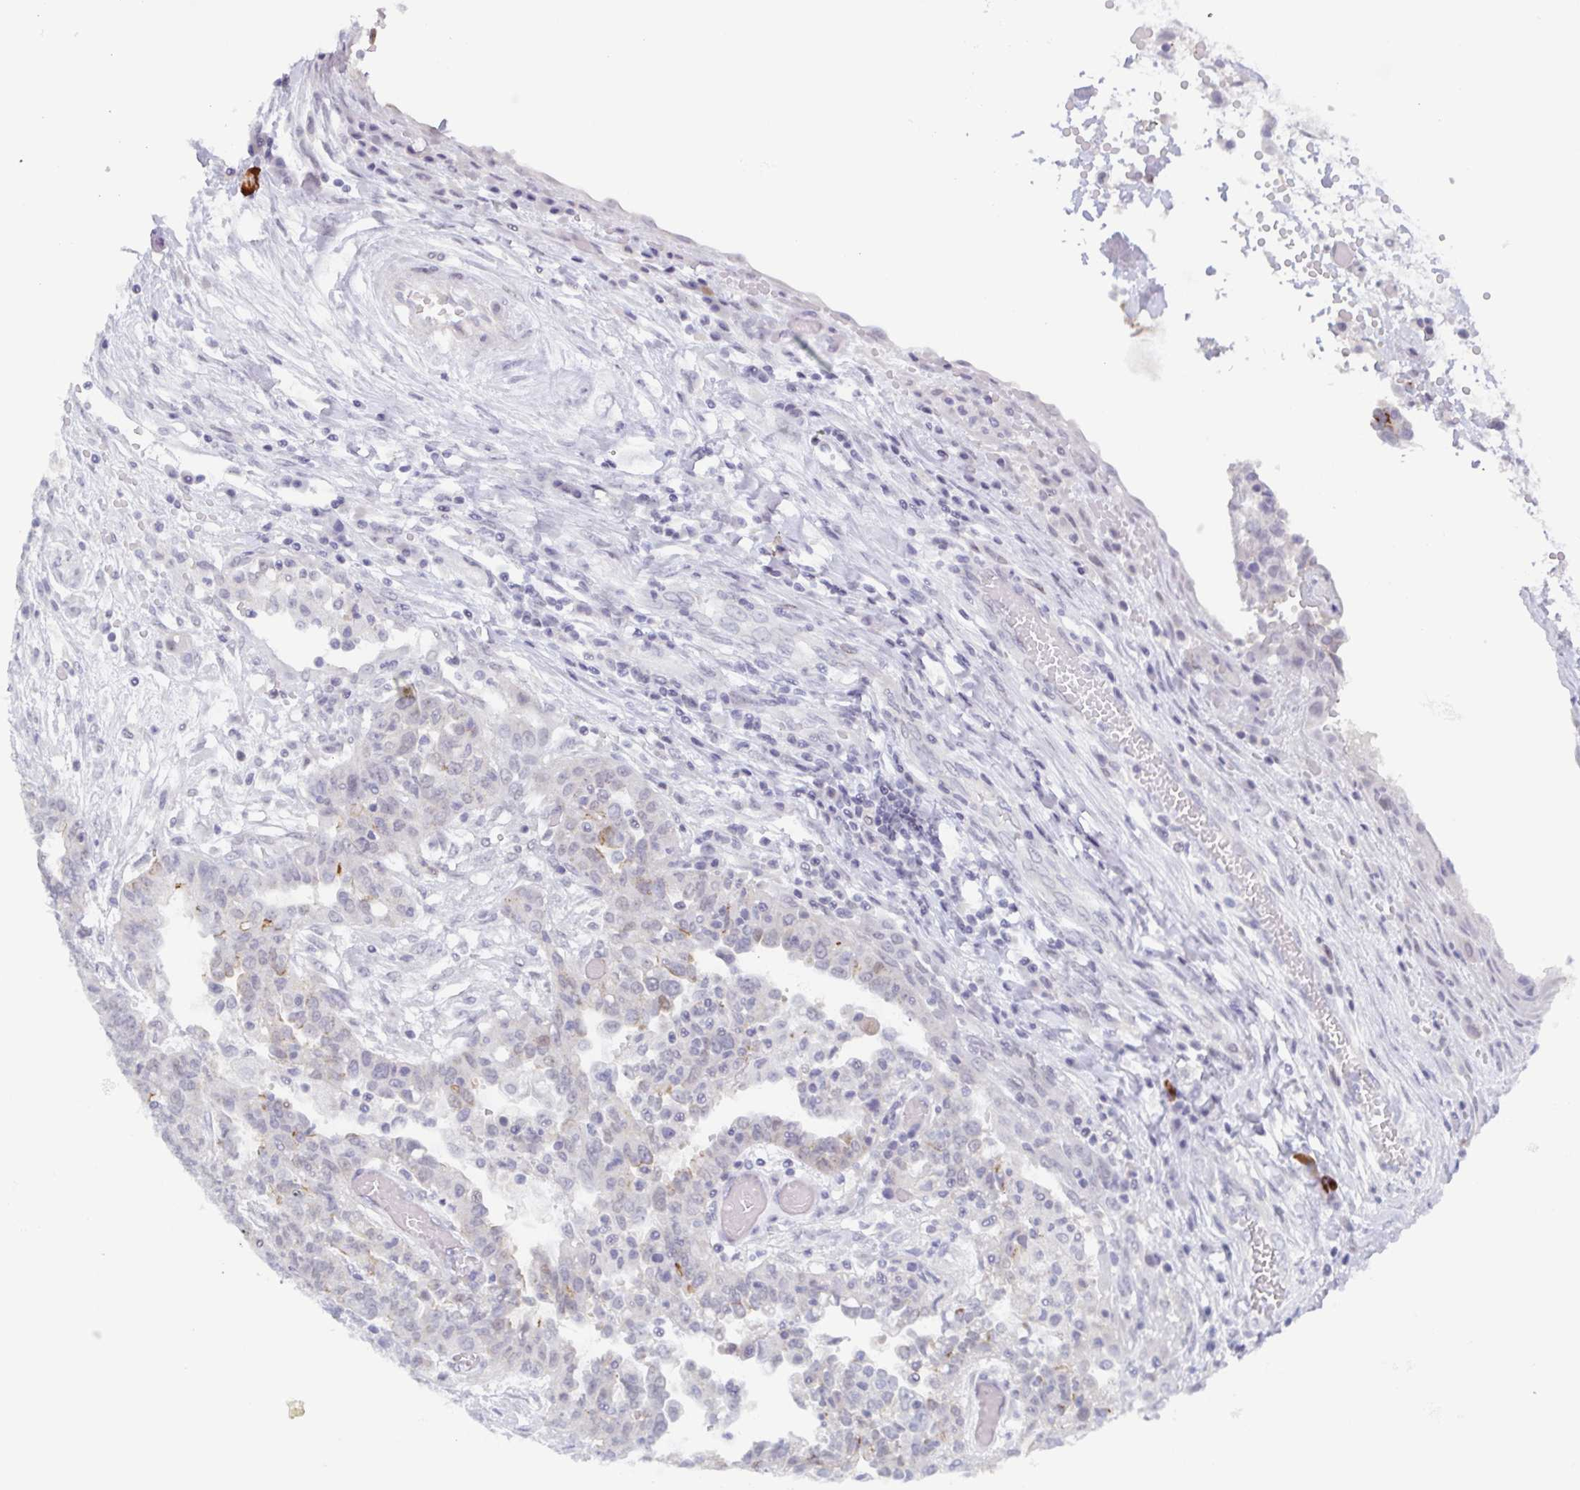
{"staining": {"intensity": "weak", "quantity": "<25%", "location": "cytoplasmic/membranous"}, "tissue": "ovarian cancer", "cell_type": "Tumor cells", "image_type": "cancer", "snomed": [{"axis": "morphology", "description": "Cystadenocarcinoma, serous, NOS"}, {"axis": "topography", "description": "Ovary"}], "caption": "Immunohistochemical staining of human ovarian cancer (serous cystadenocarcinoma) displays no significant staining in tumor cells.", "gene": "ZFP64", "patient": {"sex": "female", "age": 67}}